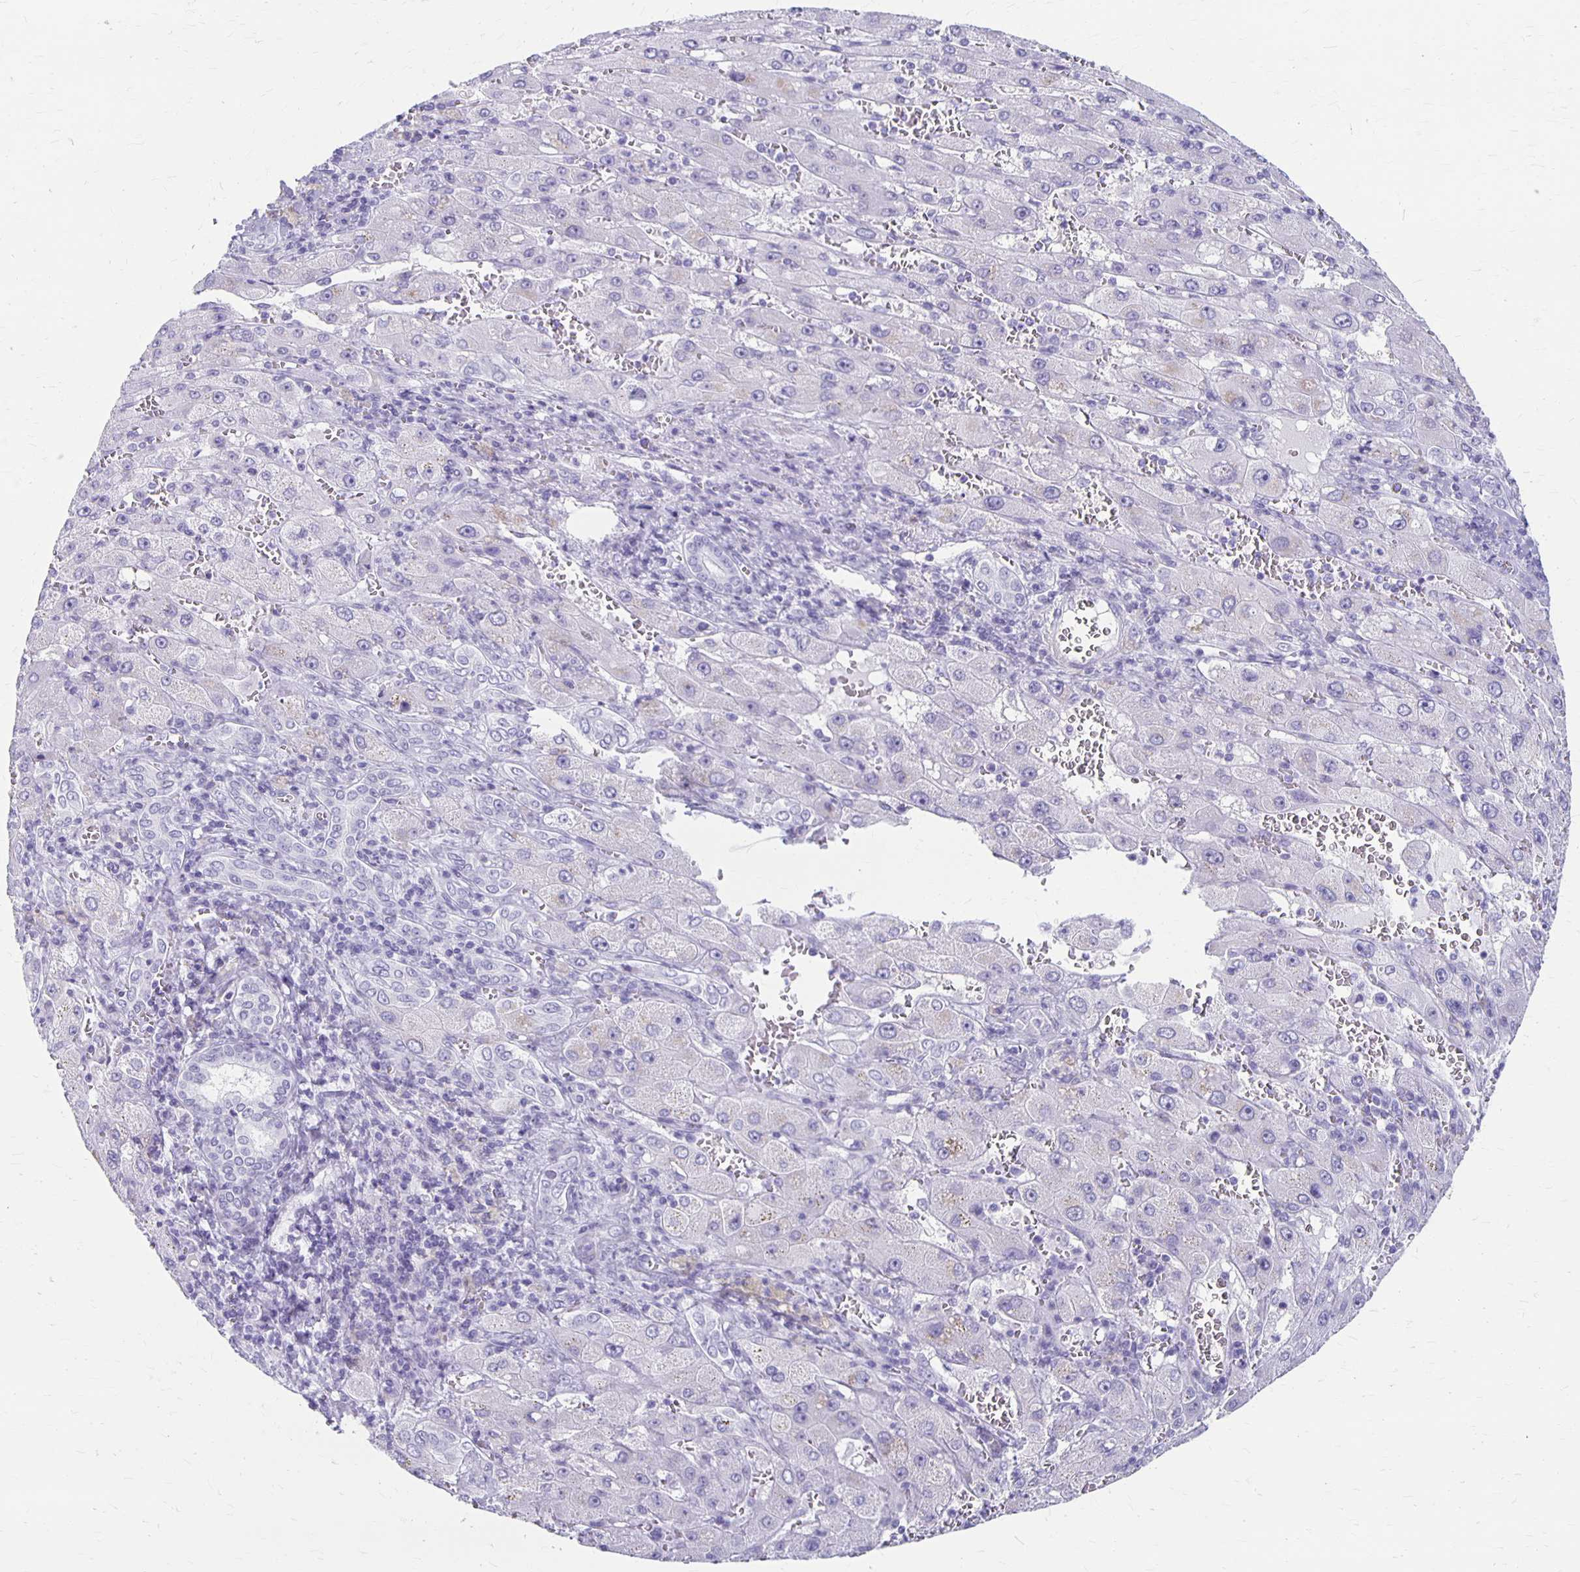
{"staining": {"intensity": "negative", "quantity": "none", "location": "none"}, "tissue": "liver cancer", "cell_type": "Tumor cells", "image_type": "cancer", "snomed": [{"axis": "morphology", "description": "Carcinoma, Hepatocellular, NOS"}, {"axis": "topography", "description": "Liver"}], "caption": "A photomicrograph of human liver hepatocellular carcinoma is negative for staining in tumor cells. Nuclei are stained in blue.", "gene": "MAGEC2", "patient": {"sex": "female", "age": 73}}